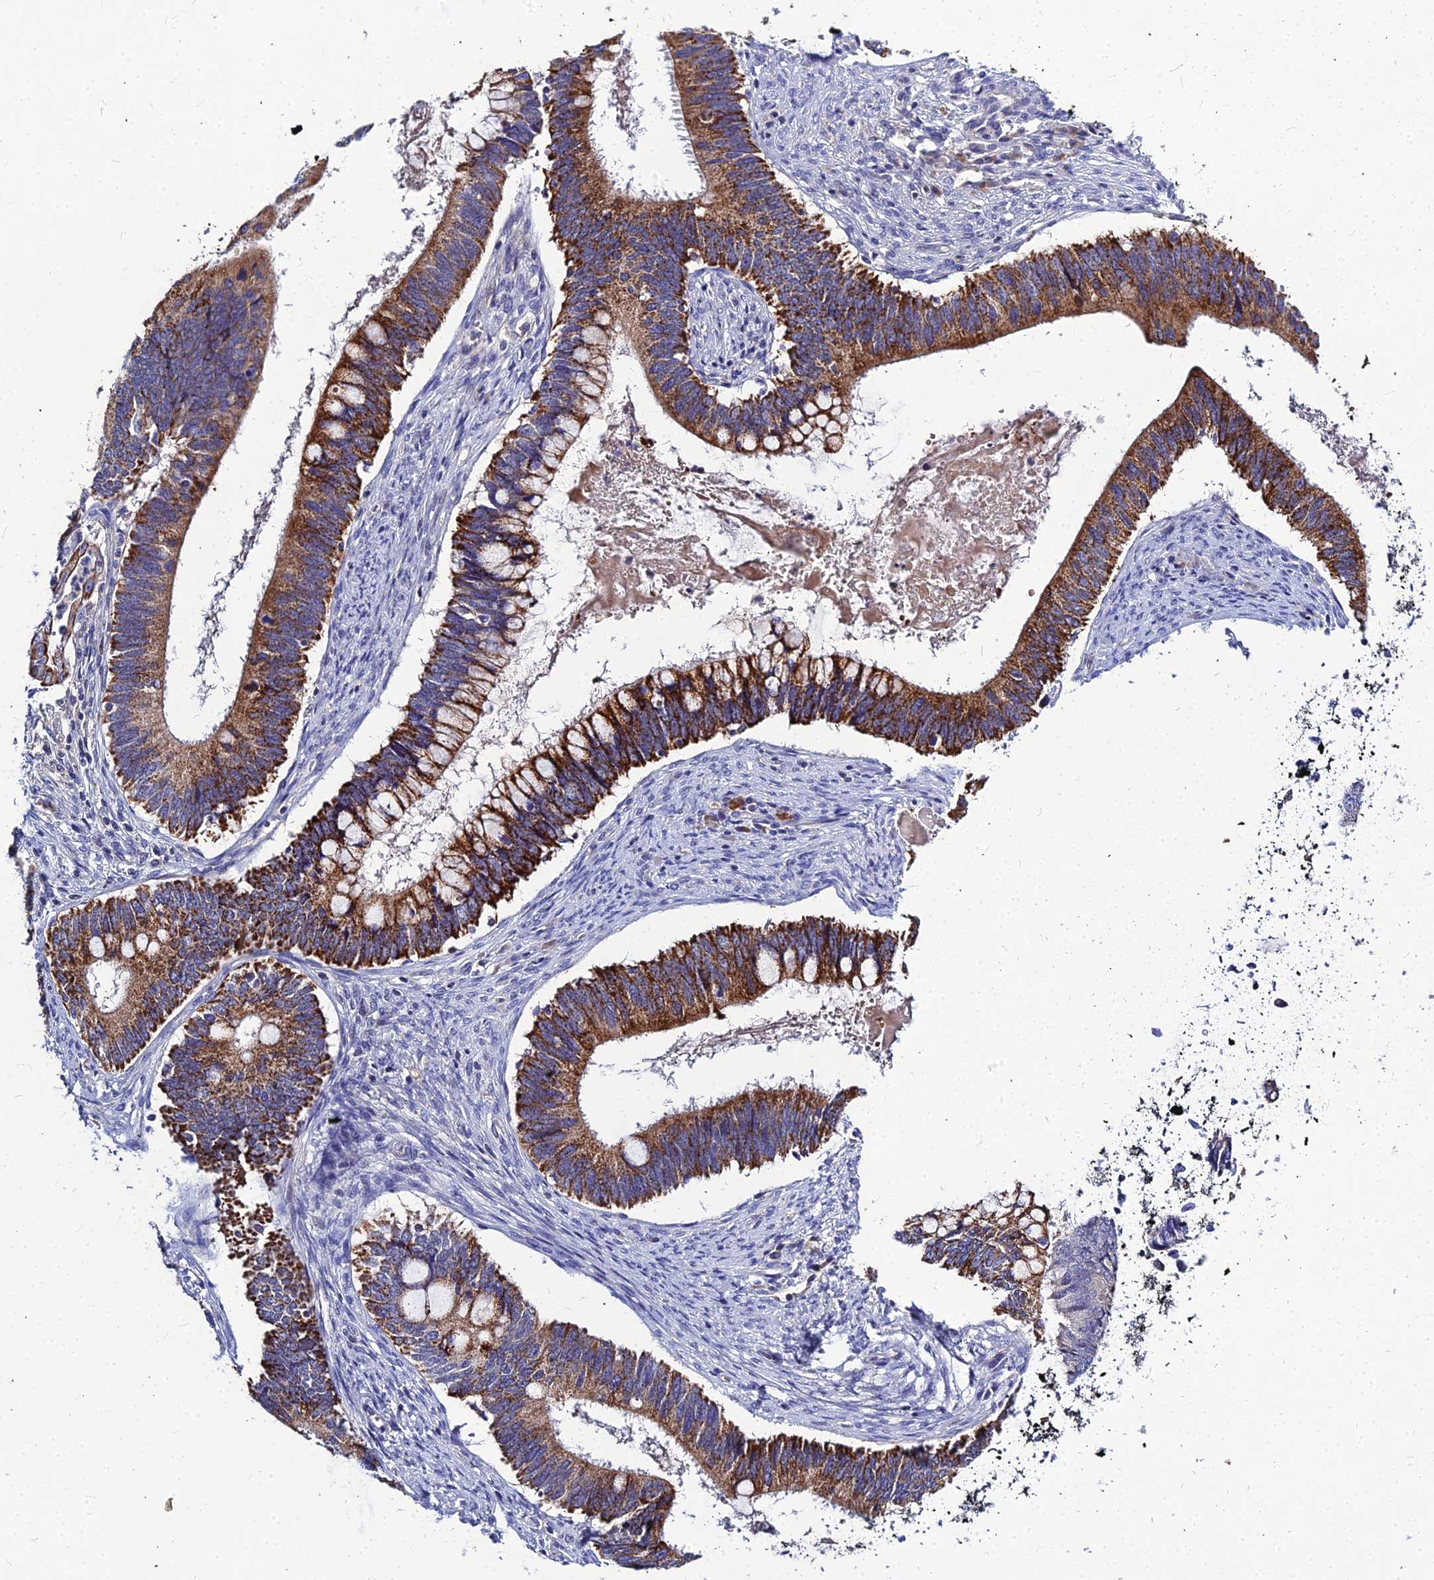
{"staining": {"intensity": "strong", "quantity": ">75%", "location": "cytoplasmic/membranous"}, "tissue": "cervical cancer", "cell_type": "Tumor cells", "image_type": "cancer", "snomed": [{"axis": "morphology", "description": "Adenocarcinoma, NOS"}, {"axis": "topography", "description": "Cervix"}], "caption": "Human adenocarcinoma (cervical) stained with a brown dye reveals strong cytoplasmic/membranous positive staining in about >75% of tumor cells.", "gene": "DMRTA1", "patient": {"sex": "female", "age": 42}}